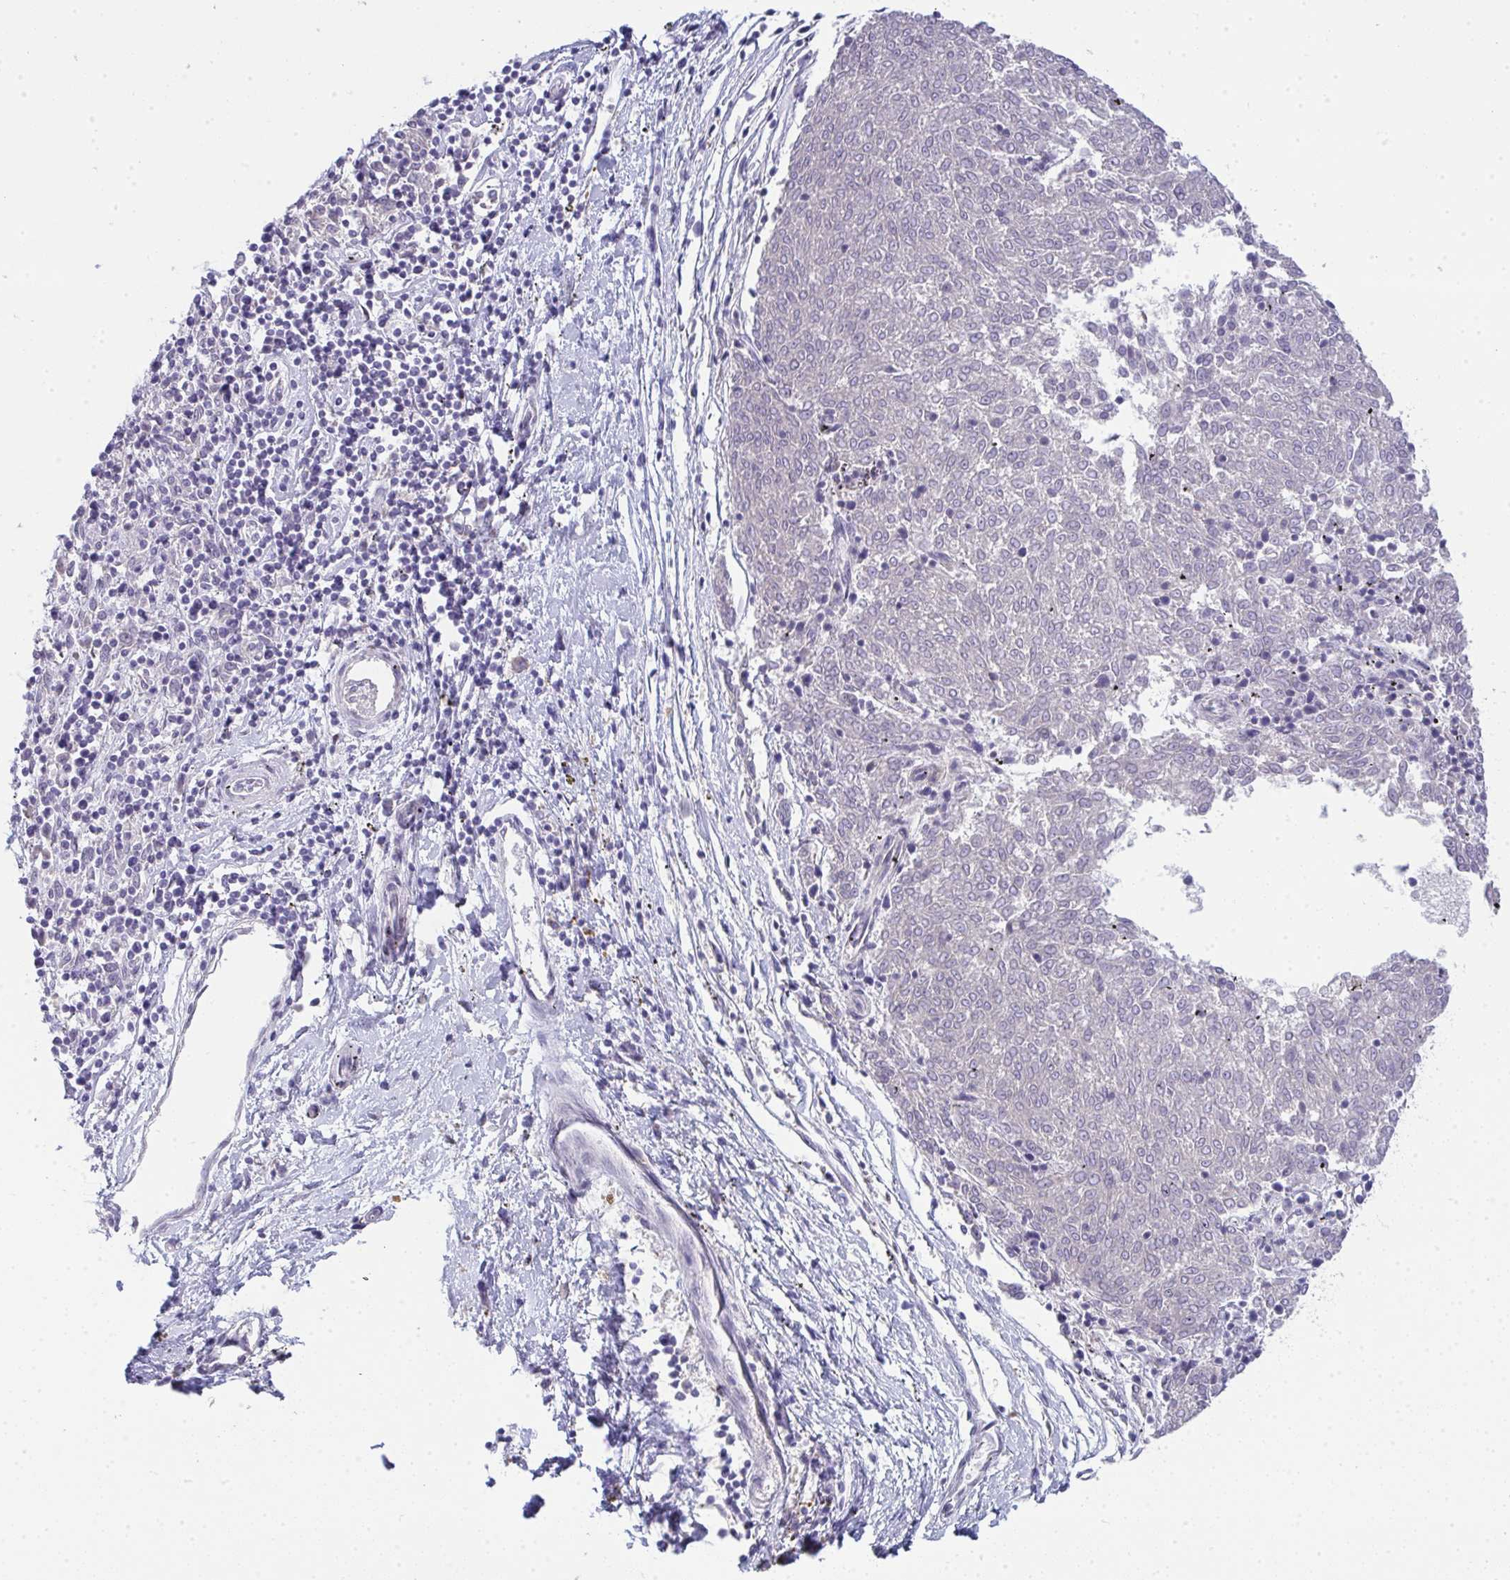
{"staining": {"intensity": "negative", "quantity": "none", "location": "none"}, "tissue": "melanoma", "cell_type": "Tumor cells", "image_type": "cancer", "snomed": [{"axis": "morphology", "description": "Malignant melanoma, NOS"}, {"axis": "topography", "description": "Skin"}], "caption": "This is an immunohistochemistry (IHC) photomicrograph of melanoma. There is no positivity in tumor cells.", "gene": "GALNT16", "patient": {"sex": "female", "age": 72}}